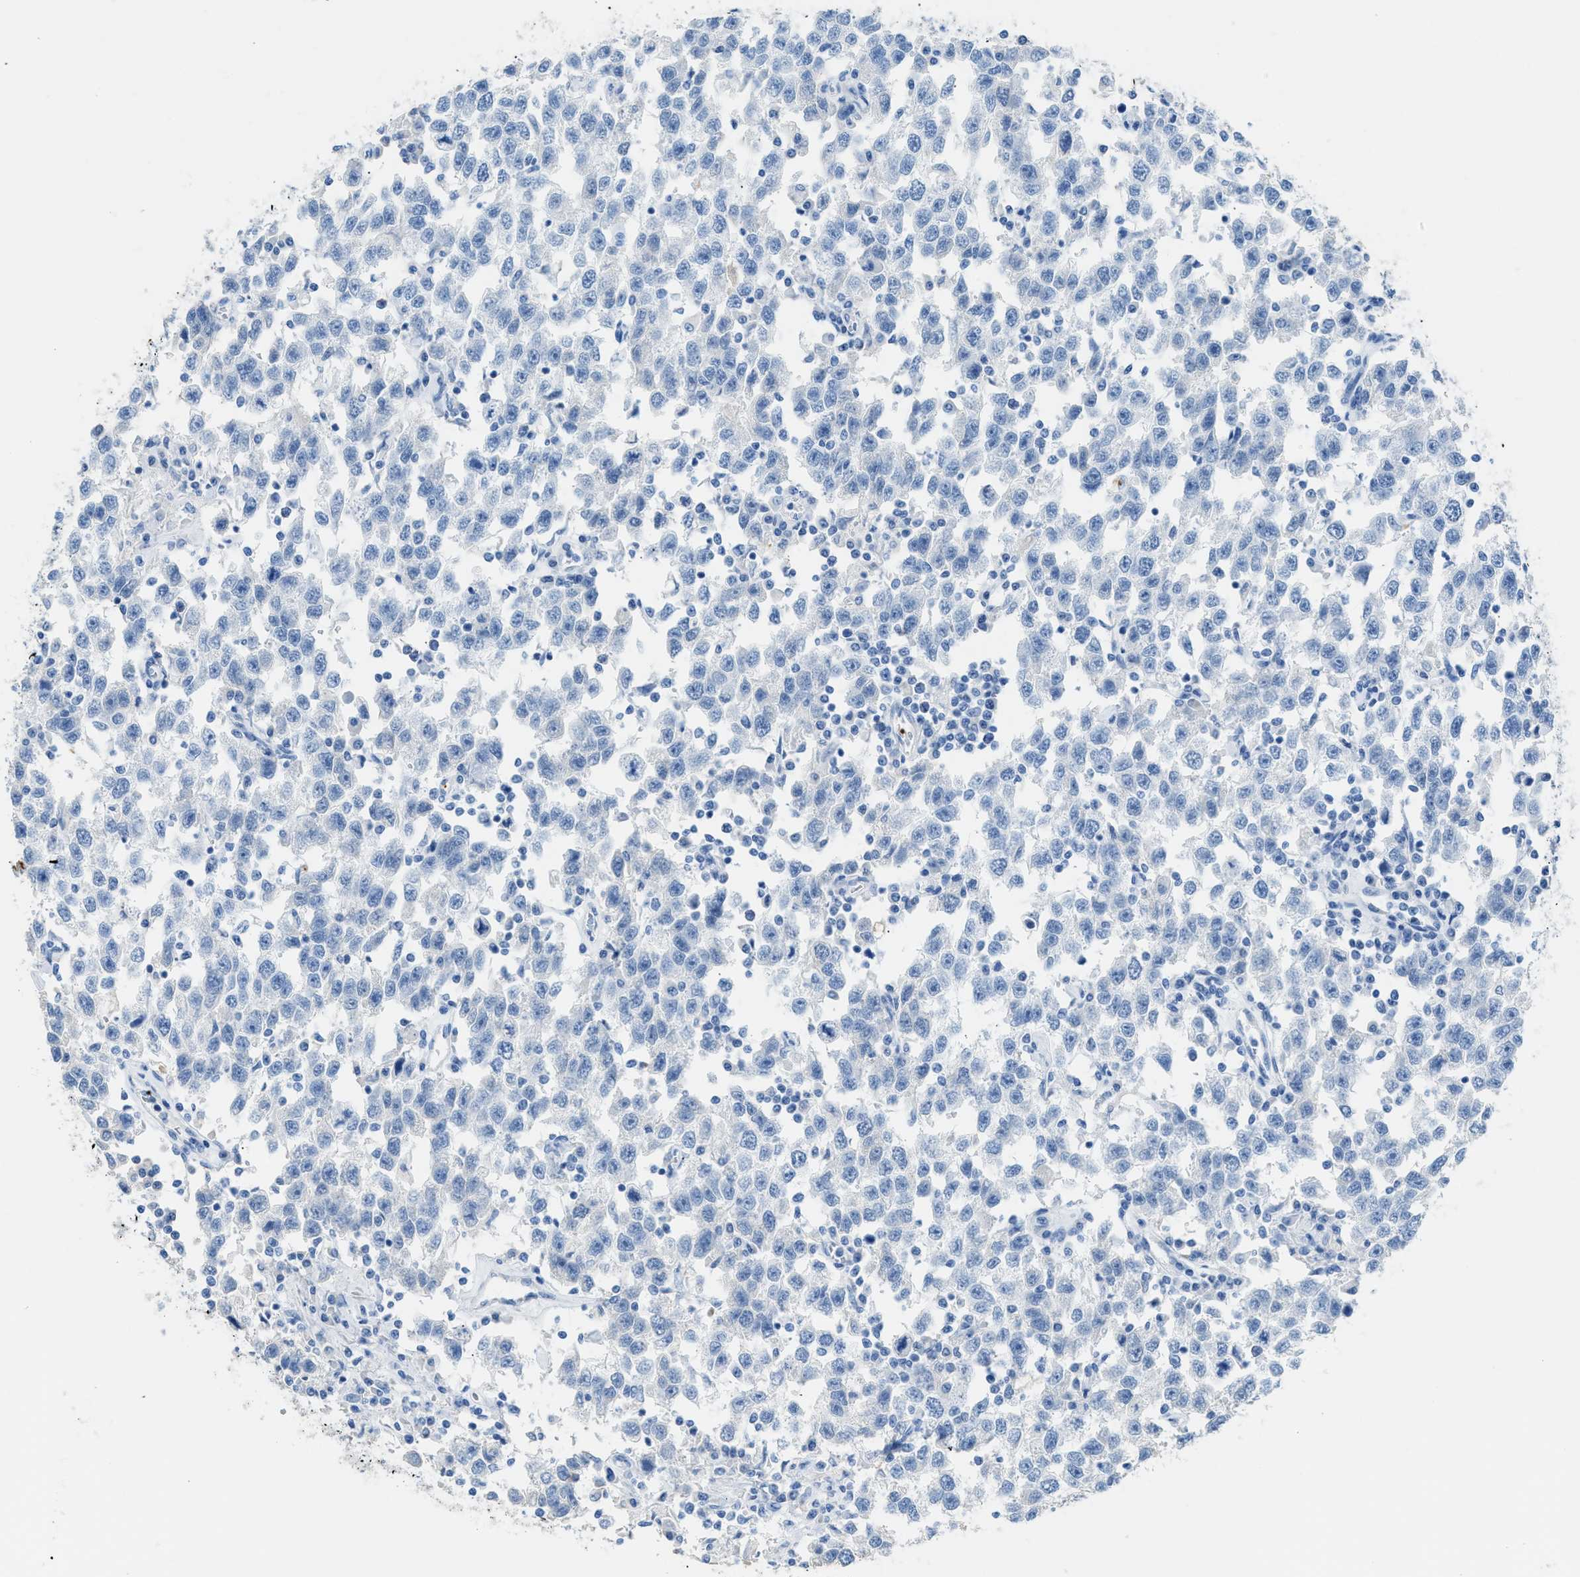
{"staining": {"intensity": "negative", "quantity": "none", "location": "none"}, "tissue": "testis cancer", "cell_type": "Tumor cells", "image_type": "cancer", "snomed": [{"axis": "morphology", "description": "Seminoma, NOS"}, {"axis": "topography", "description": "Testis"}], "caption": "Tumor cells show no significant staining in seminoma (testis).", "gene": "FAIM2", "patient": {"sex": "male", "age": 41}}